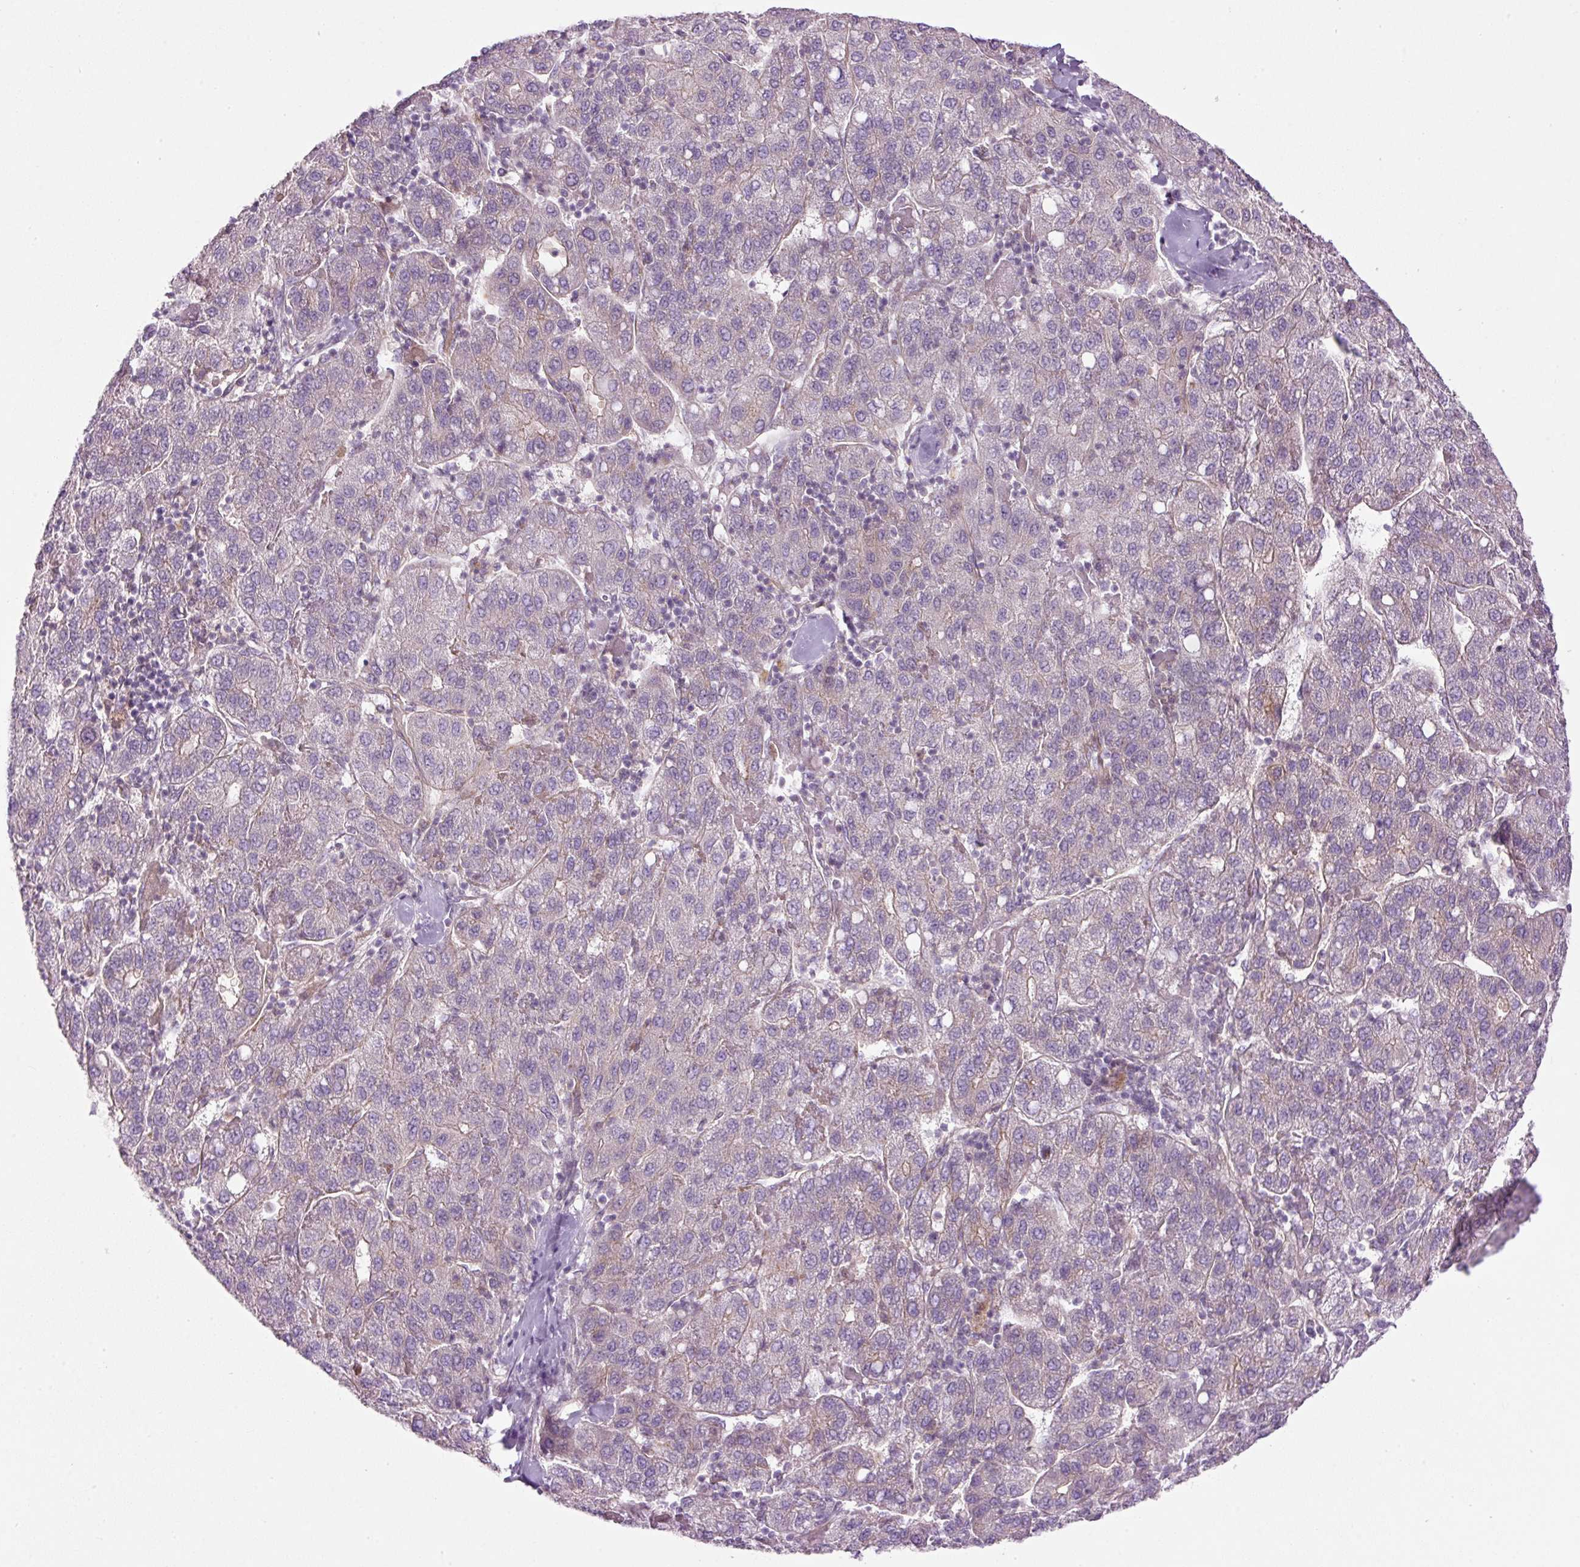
{"staining": {"intensity": "negative", "quantity": "none", "location": "none"}, "tissue": "liver cancer", "cell_type": "Tumor cells", "image_type": "cancer", "snomed": [{"axis": "morphology", "description": "Carcinoma, Hepatocellular, NOS"}, {"axis": "topography", "description": "Liver"}], "caption": "Immunohistochemical staining of human liver cancer exhibits no significant positivity in tumor cells. Brightfield microscopy of immunohistochemistry (IHC) stained with DAB (3,3'-diaminobenzidine) (brown) and hematoxylin (blue), captured at high magnification.", "gene": "MZT2B", "patient": {"sex": "male", "age": 65}}